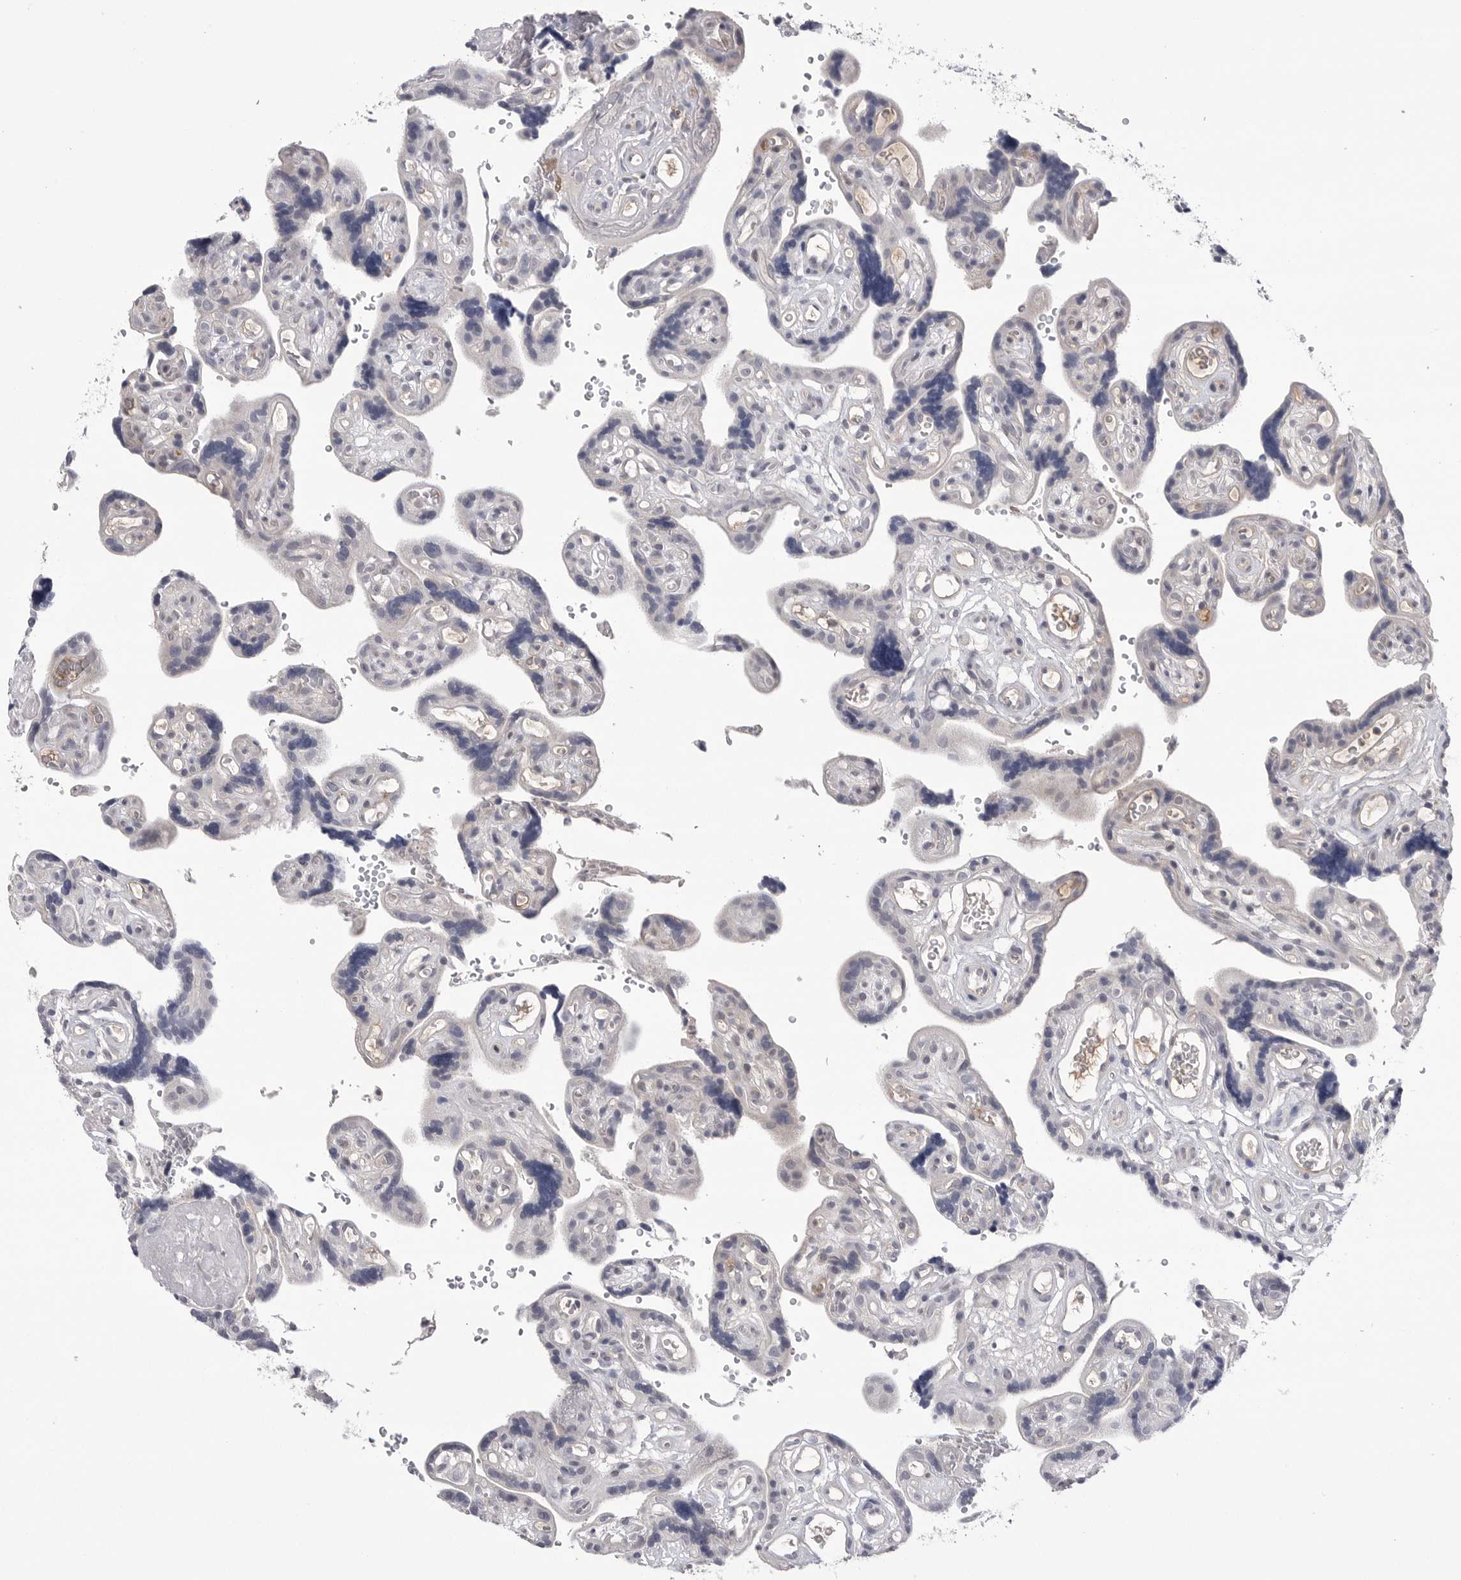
{"staining": {"intensity": "weak", "quantity": "25%-75%", "location": "cytoplasmic/membranous"}, "tissue": "placenta", "cell_type": "Decidual cells", "image_type": "normal", "snomed": [{"axis": "morphology", "description": "Normal tissue, NOS"}, {"axis": "topography", "description": "Placenta"}], "caption": "This image demonstrates immunohistochemistry staining of normal placenta, with low weak cytoplasmic/membranous expression in approximately 25%-75% of decidual cells.", "gene": "DLGAP3", "patient": {"sex": "female", "age": 30}}